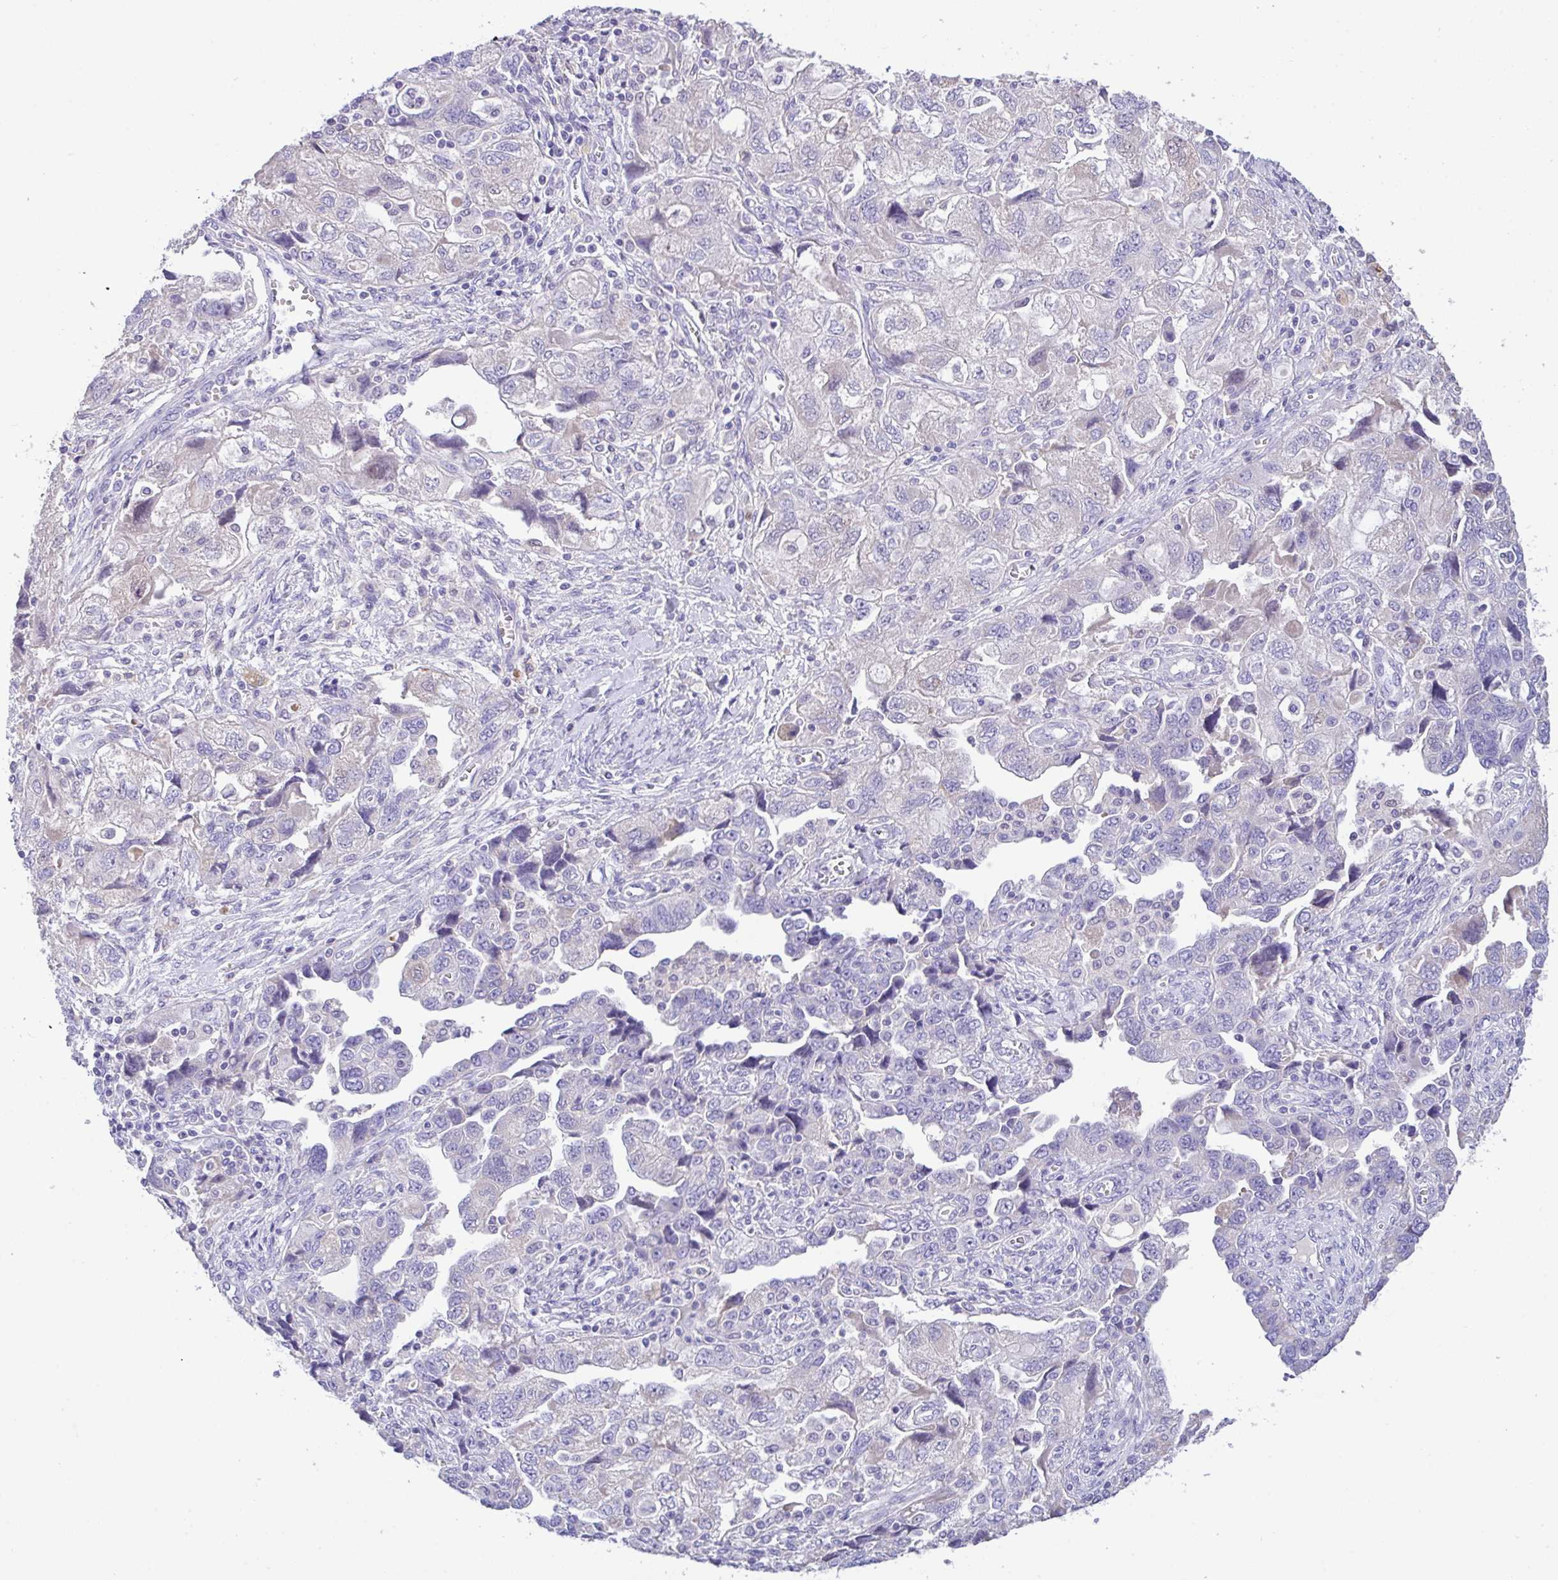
{"staining": {"intensity": "negative", "quantity": "none", "location": "none"}, "tissue": "ovarian cancer", "cell_type": "Tumor cells", "image_type": "cancer", "snomed": [{"axis": "morphology", "description": "Carcinoma, NOS"}, {"axis": "morphology", "description": "Cystadenocarcinoma, serous, NOS"}, {"axis": "topography", "description": "Ovary"}], "caption": "Immunohistochemistry of ovarian cancer shows no positivity in tumor cells.", "gene": "CA10", "patient": {"sex": "female", "age": 69}}